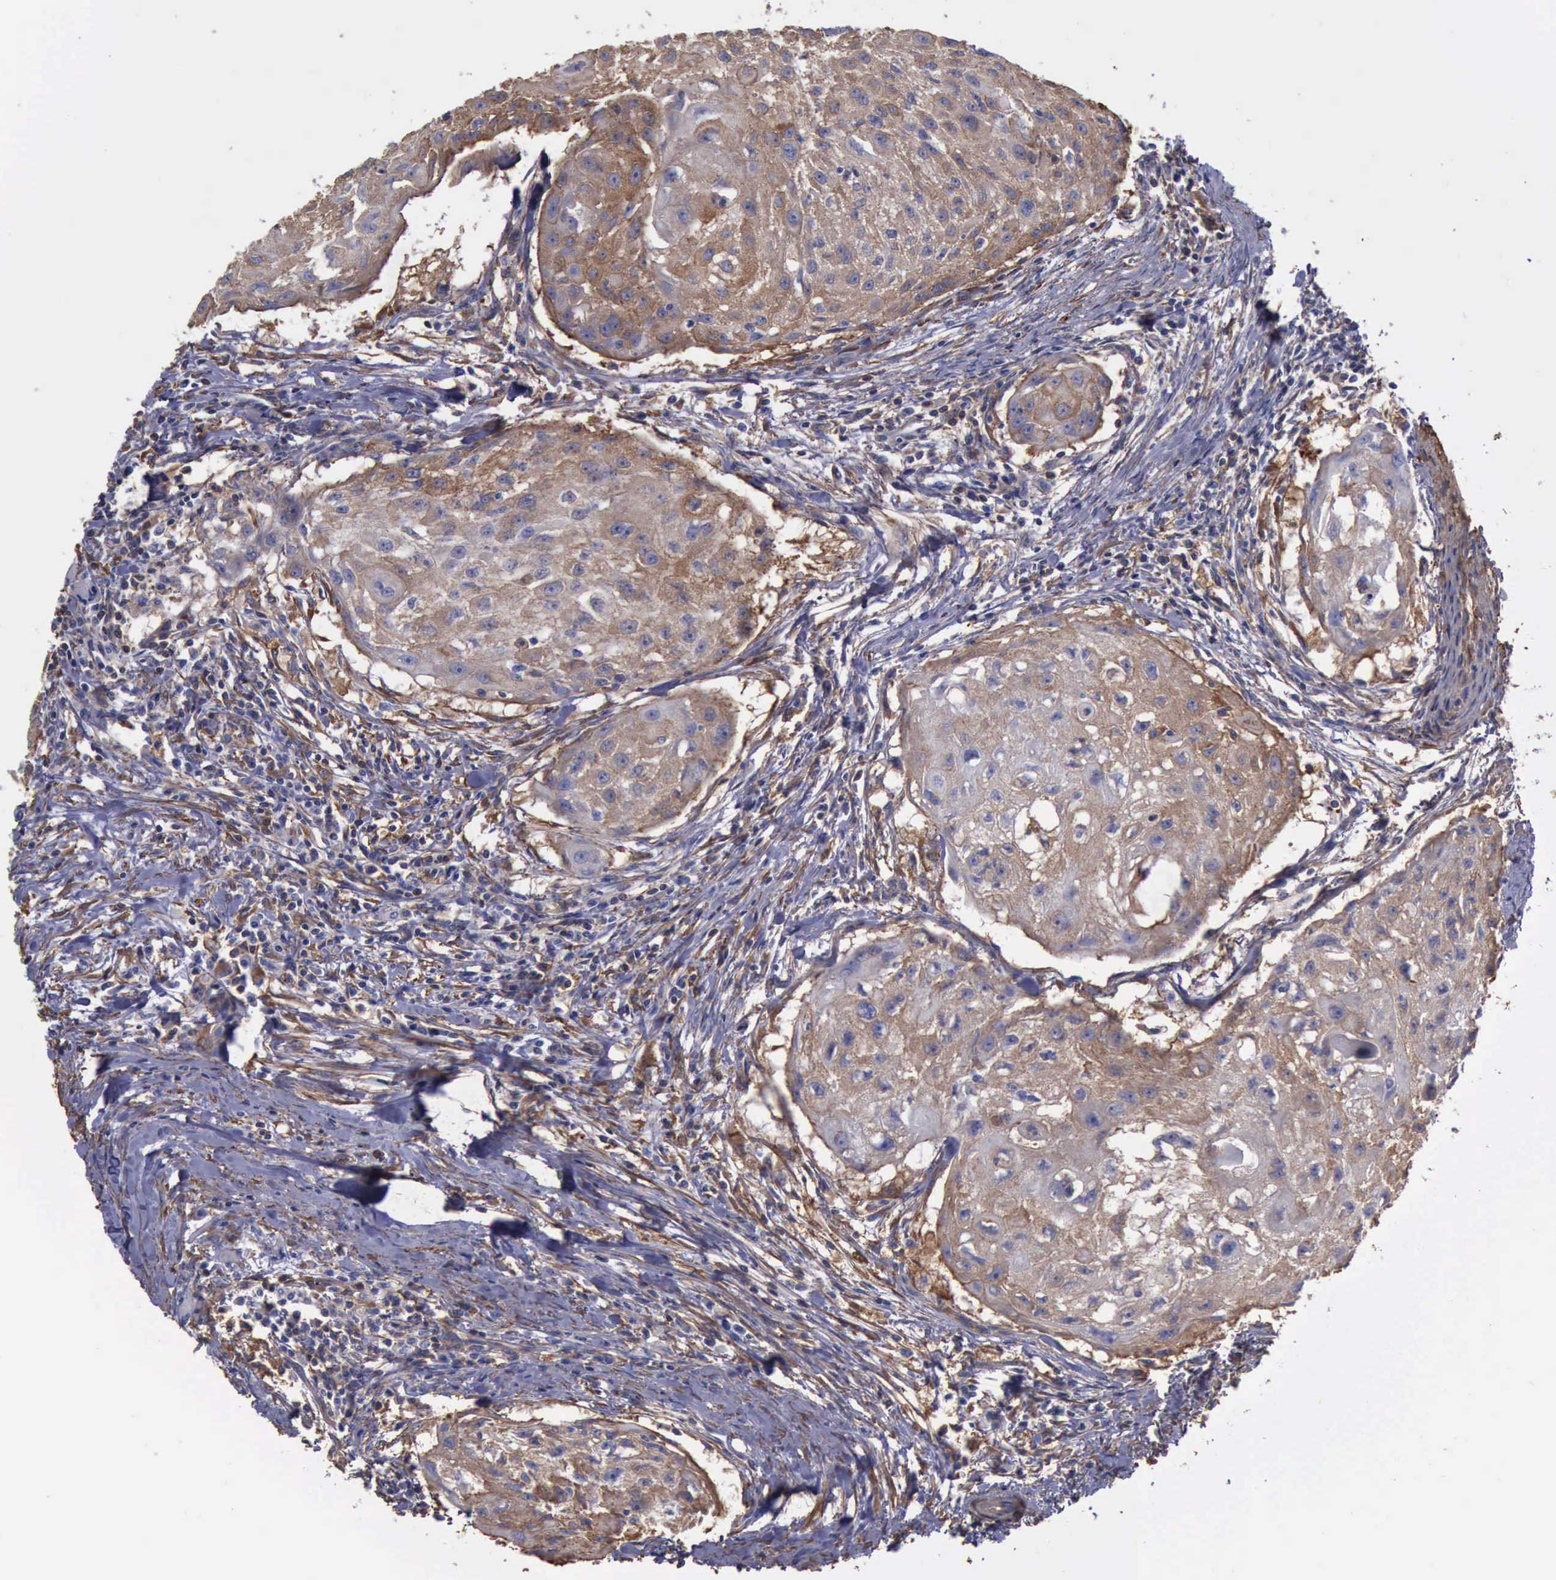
{"staining": {"intensity": "moderate", "quantity": ">75%", "location": "cytoplasmic/membranous"}, "tissue": "head and neck cancer", "cell_type": "Tumor cells", "image_type": "cancer", "snomed": [{"axis": "morphology", "description": "Squamous cell carcinoma, NOS"}, {"axis": "topography", "description": "Head-Neck"}], "caption": "Moderate cytoplasmic/membranous expression for a protein is appreciated in about >75% of tumor cells of head and neck squamous cell carcinoma using immunohistochemistry.", "gene": "FLNA", "patient": {"sex": "male", "age": 64}}